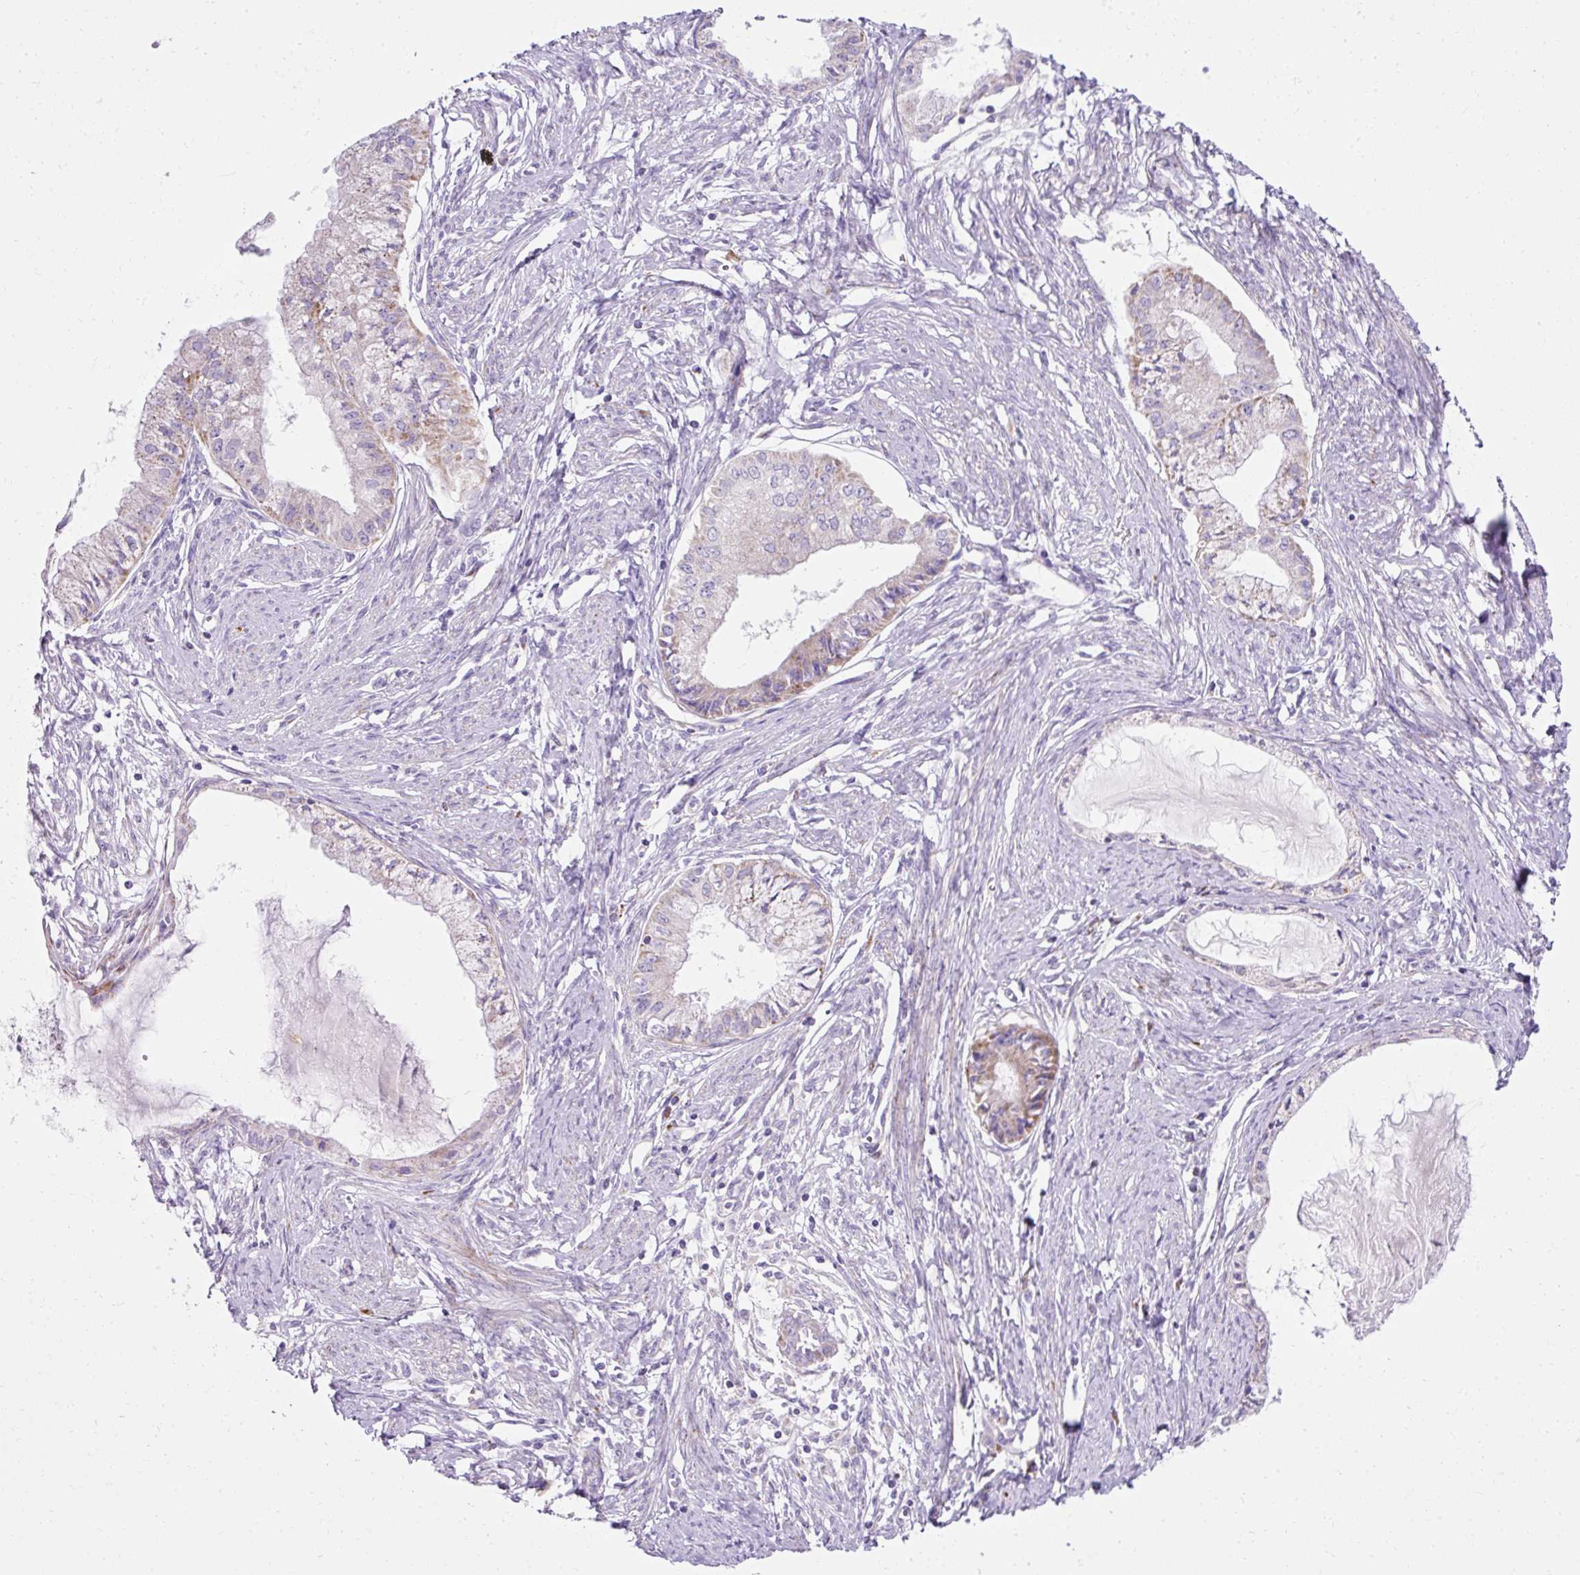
{"staining": {"intensity": "moderate", "quantity": "<25%", "location": "cytoplasmic/membranous"}, "tissue": "endometrial cancer", "cell_type": "Tumor cells", "image_type": "cancer", "snomed": [{"axis": "morphology", "description": "Adenocarcinoma, NOS"}, {"axis": "topography", "description": "Endometrium"}], "caption": "Adenocarcinoma (endometrial) stained with a protein marker demonstrates moderate staining in tumor cells.", "gene": "PLPP2", "patient": {"sex": "female", "age": 76}}